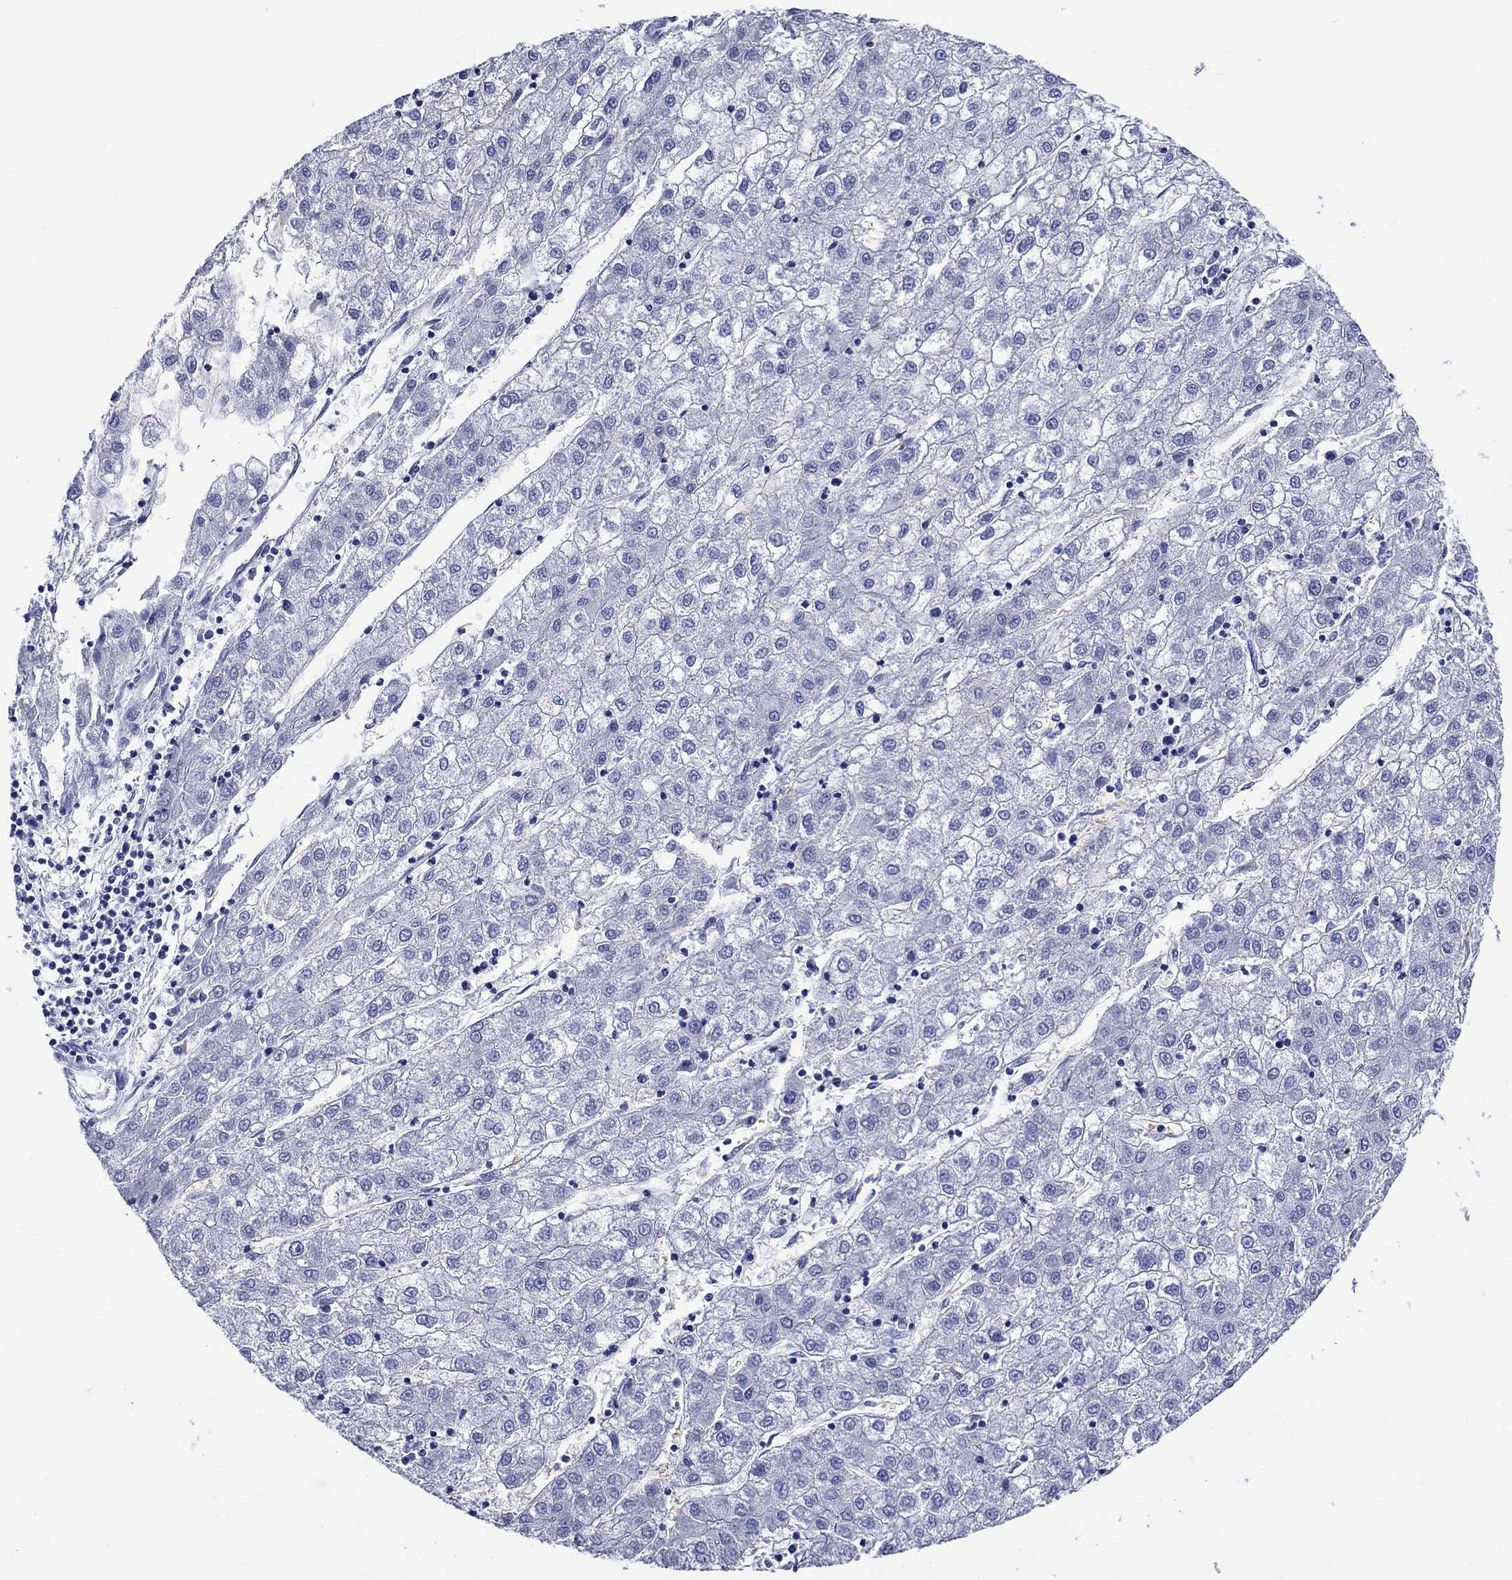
{"staining": {"intensity": "negative", "quantity": "none", "location": "none"}, "tissue": "liver cancer", "cell_type": "Tumor cells", "image_type": "cancer", "snomed": [{"axis": "morphology", "description": "Carcinoma, Hepatocellular, NOS"}, {"axis": "topography", "description": "Liver"}], "caption": "The image reveals no significant staining in tumor cells of hepatocellular carcinoma (liver).", "gene": "SLC1A2", "patient": {"sex": "male", "age": 72}}